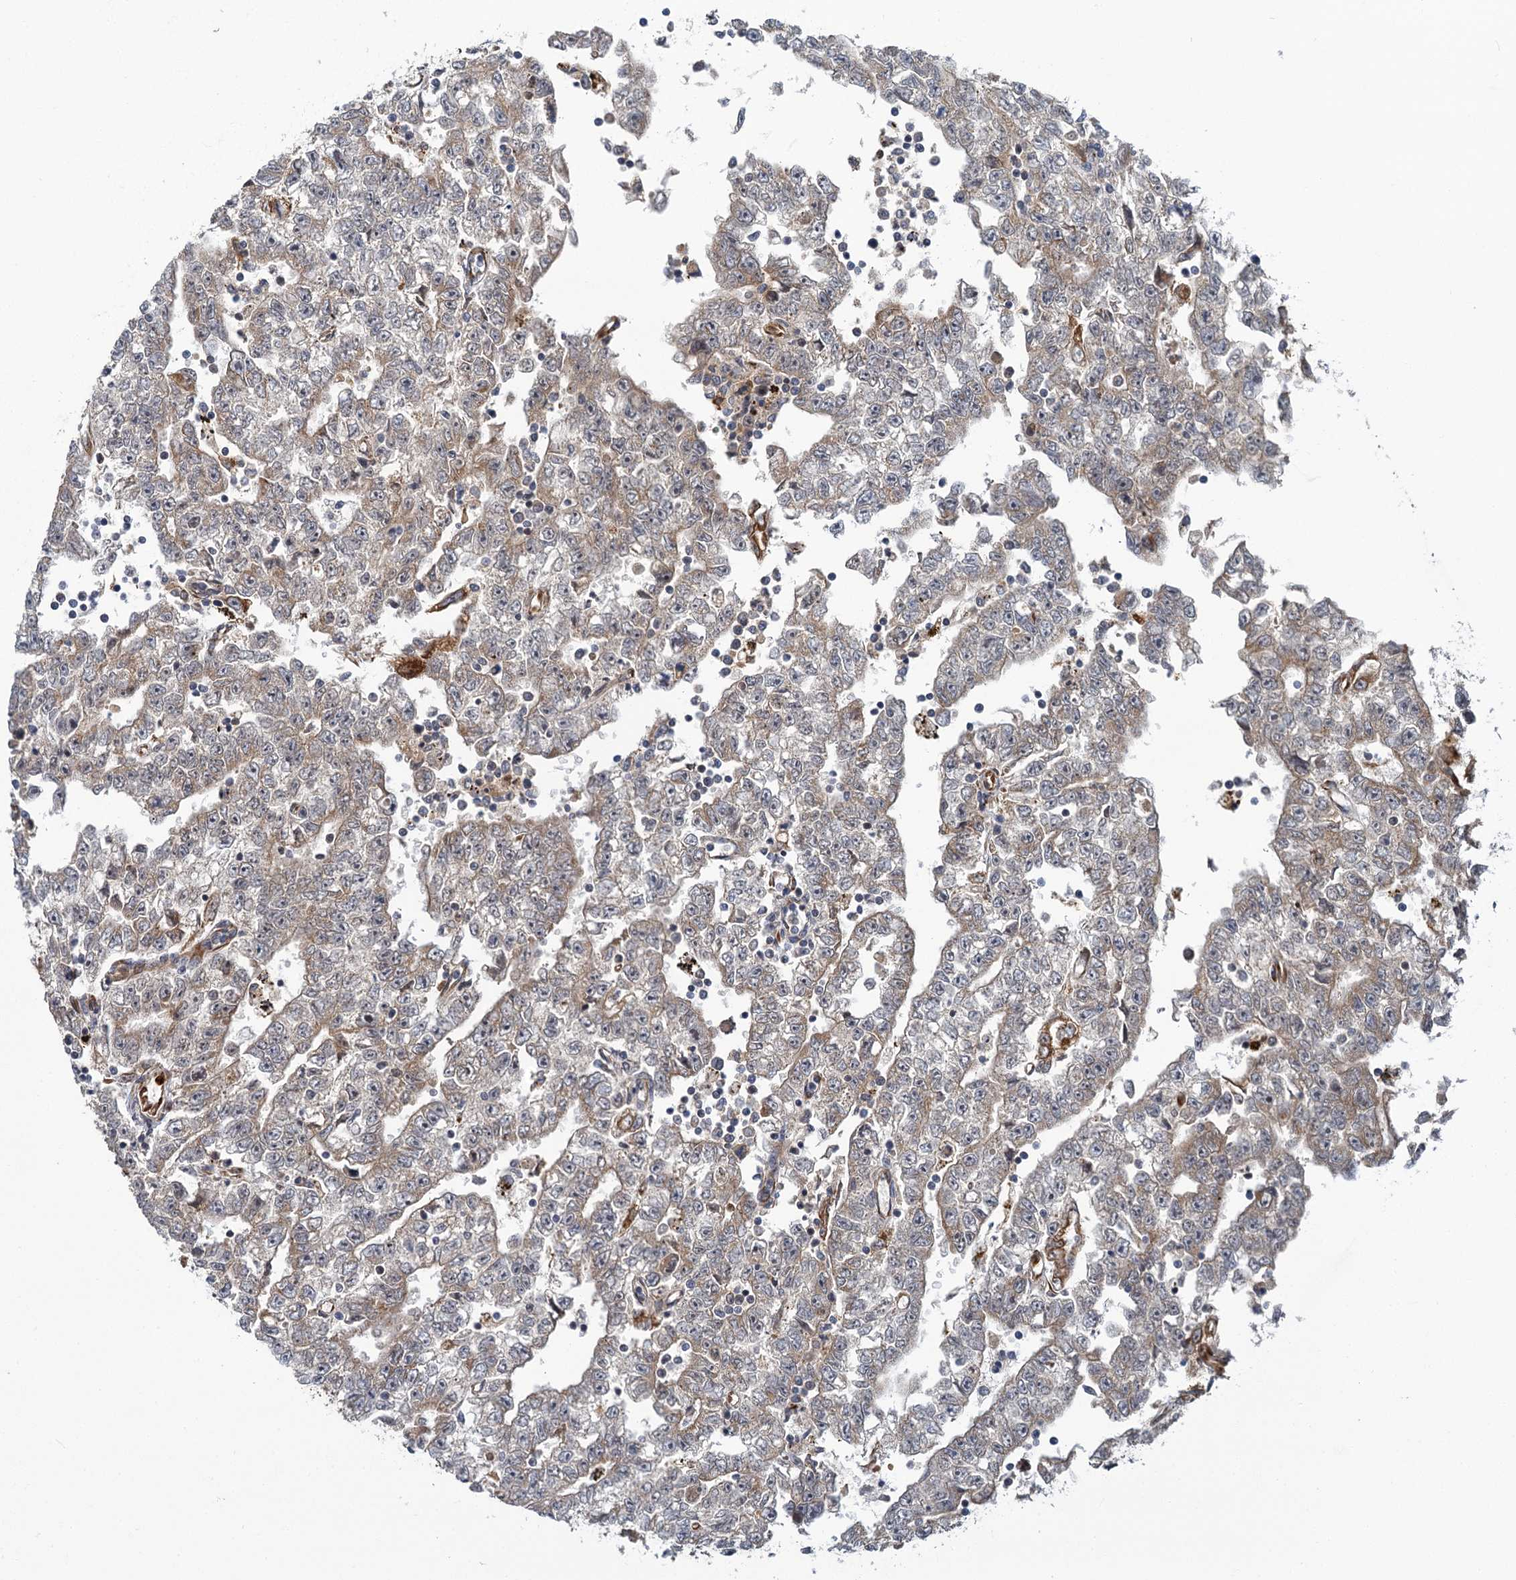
{"staining": {"intensity": "weak", "quantity": "25%-75%", "location": "cytoplasmic/membranous"}, "tissue": "testis cancer", "cell_type": "Tumor cells", "image_type": "cancer", "snomed": [{"axis": "morphology", "description": "Carcinoma, Embryonal, NOS"}, {"axis": "topography", "description": "Testis"}], "caption": "Immunohistochemical staining of human testis cancer (embryonal carcinoma) demonstrates low levels of weak cytoplasmic/membranous staining in approximately 25%-75% of tumor cells.", "gene": "APBA2", "patient": {"sex": "male", "age": 25}}